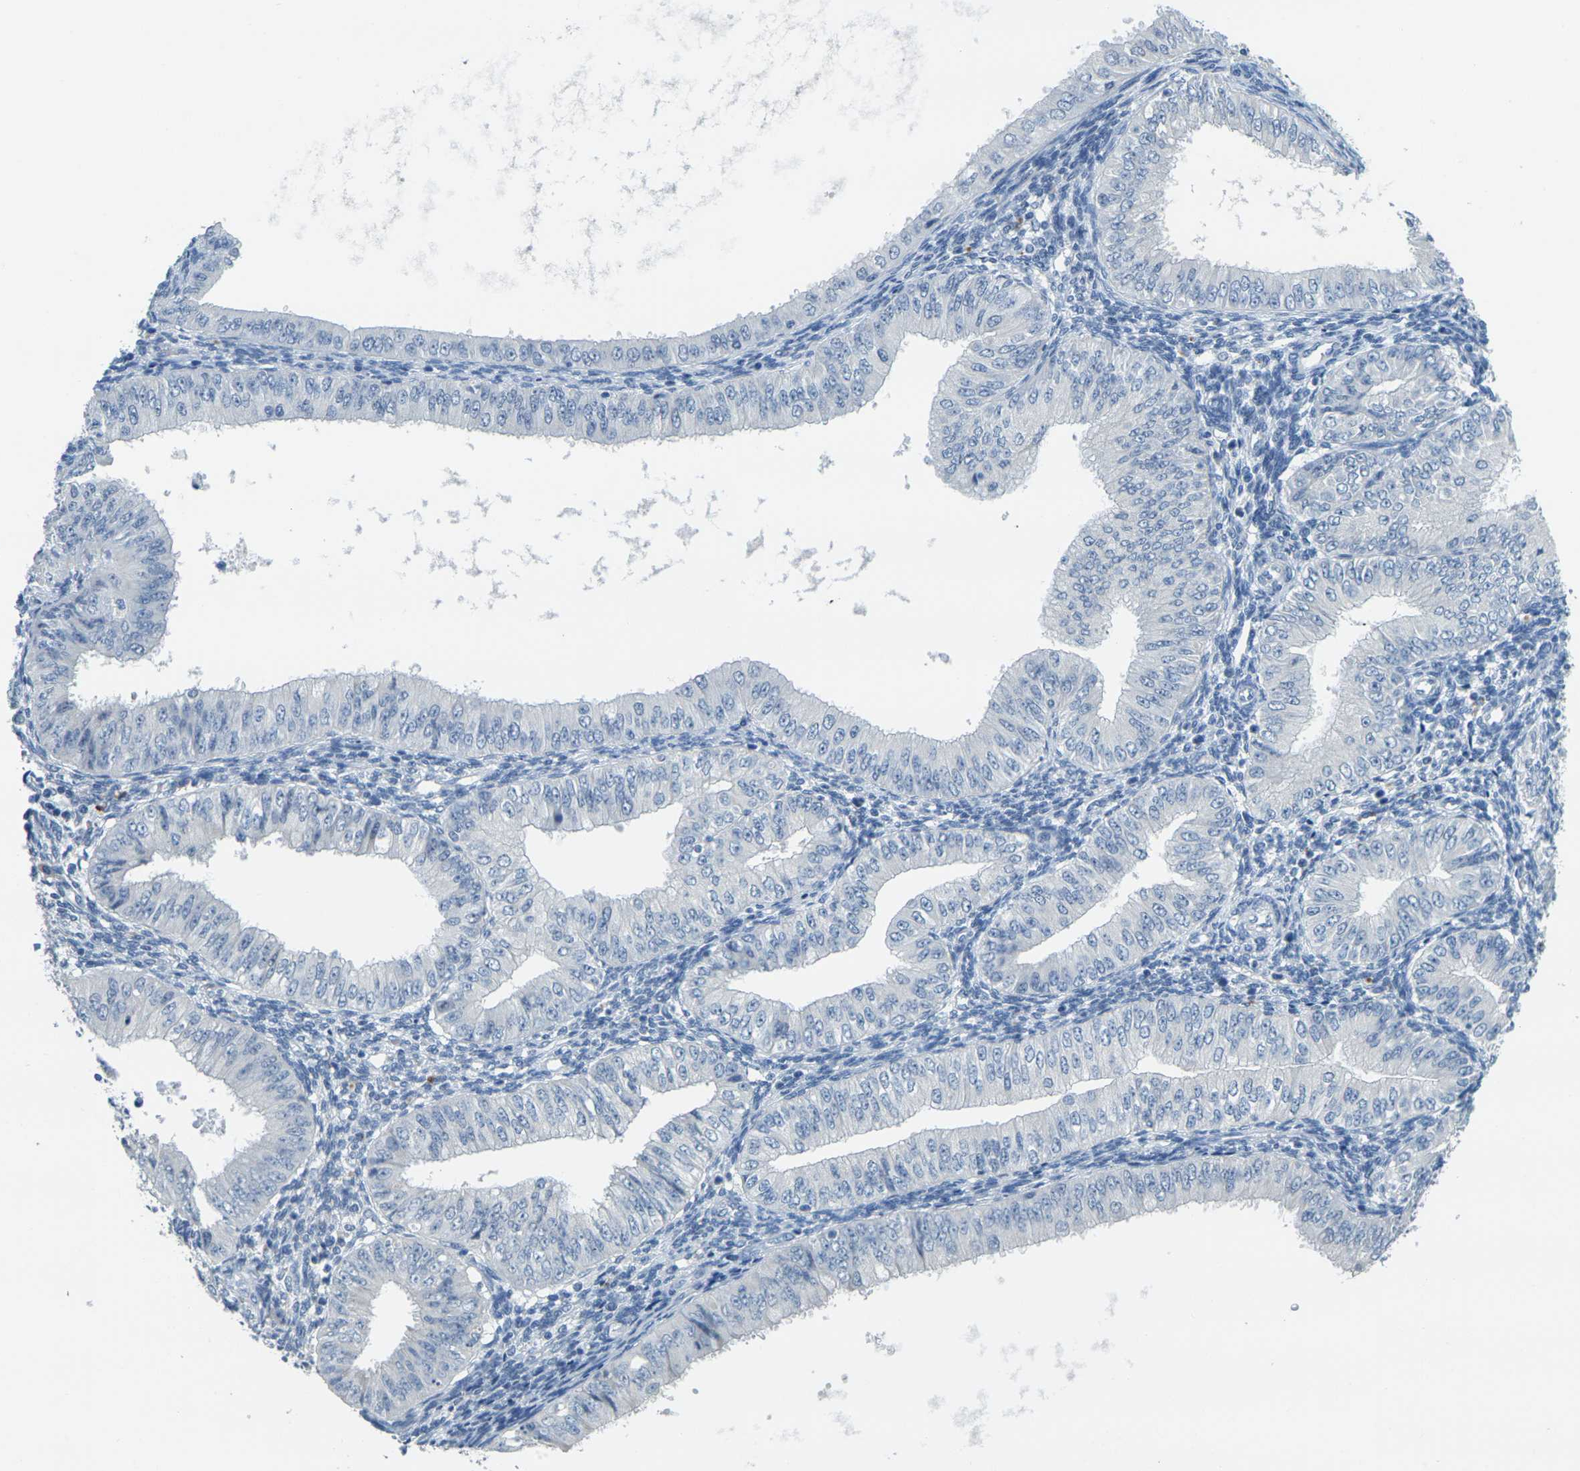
{"staining": {"intensity": "negative", "quantity": "none", "location": "none"}, "tissue": "endometrial cancer", "cell_type": "Tumor cells", "image_type": "cancer", "snomed": [{"axis": "morphology", "description": "Normal tissue, NOS"}, {"axis": "morphology", "description": "Adenocarcinoma, NOS"}, {"axis": "topography", "description": "Endometrium"}], "caption": "Image shows no significant protein expression in tumor cells of endometrial cancer.", "gene": "GPR15", "patient": {"sex": "female", "age": 53}}